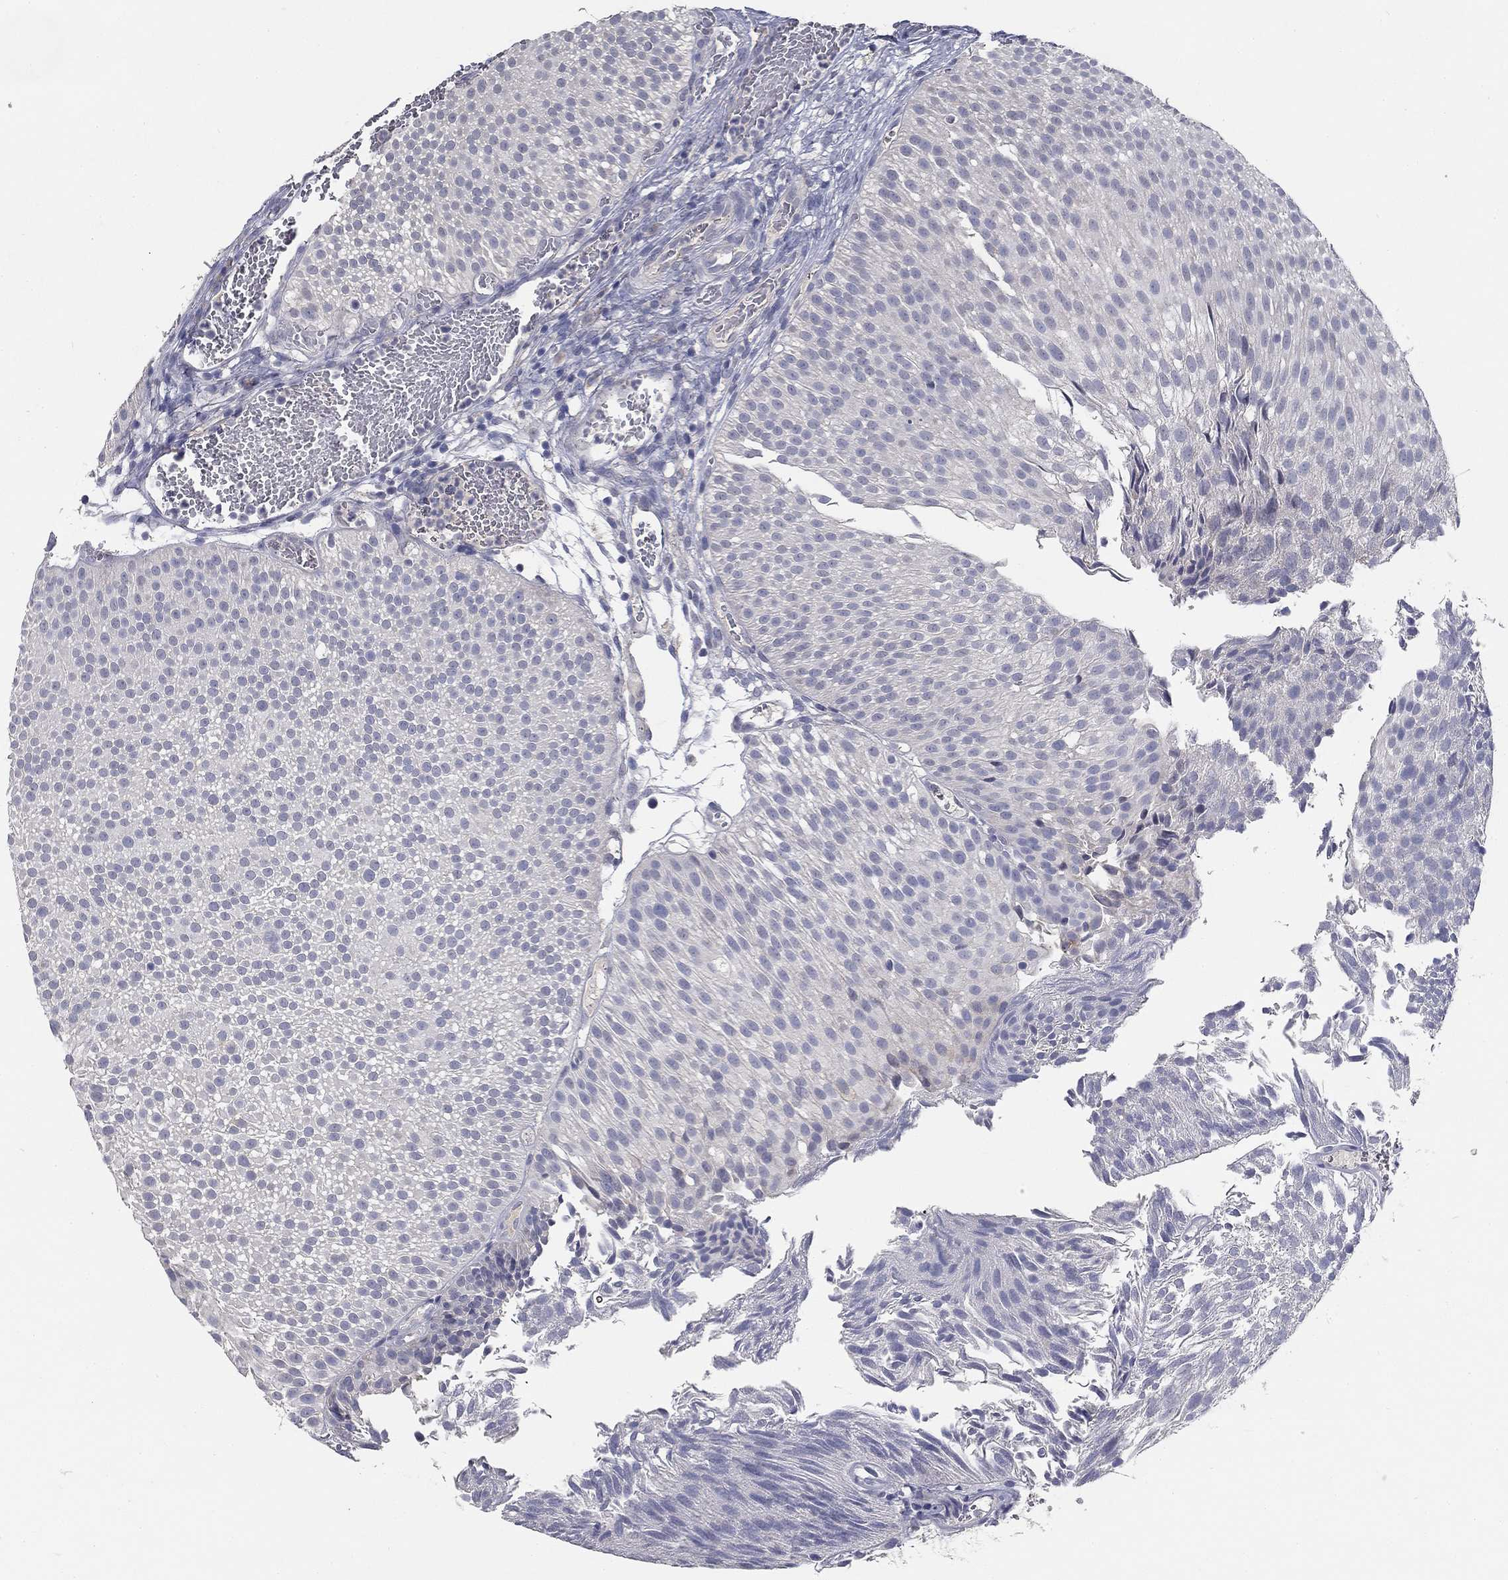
{"staining": {"intensity": "negative", "quantity": "none", "location": "none"}, "tissue": "urothelial cancer", "cell_type": "Tumor cells", "image_type": "cancer", "snomed": [{"axis": "morphology", "description": "Urothelial carcinoma, Low grade"}, {"axis": "topography", "description": "Urinary bladder"}], "caption": "Human urothelial carcinoma (low-grade) stained for a protein using IHC reveals no expression in tumor cells.", "gene": "CD274", "patient": {"sex": "male", "age": 65}}